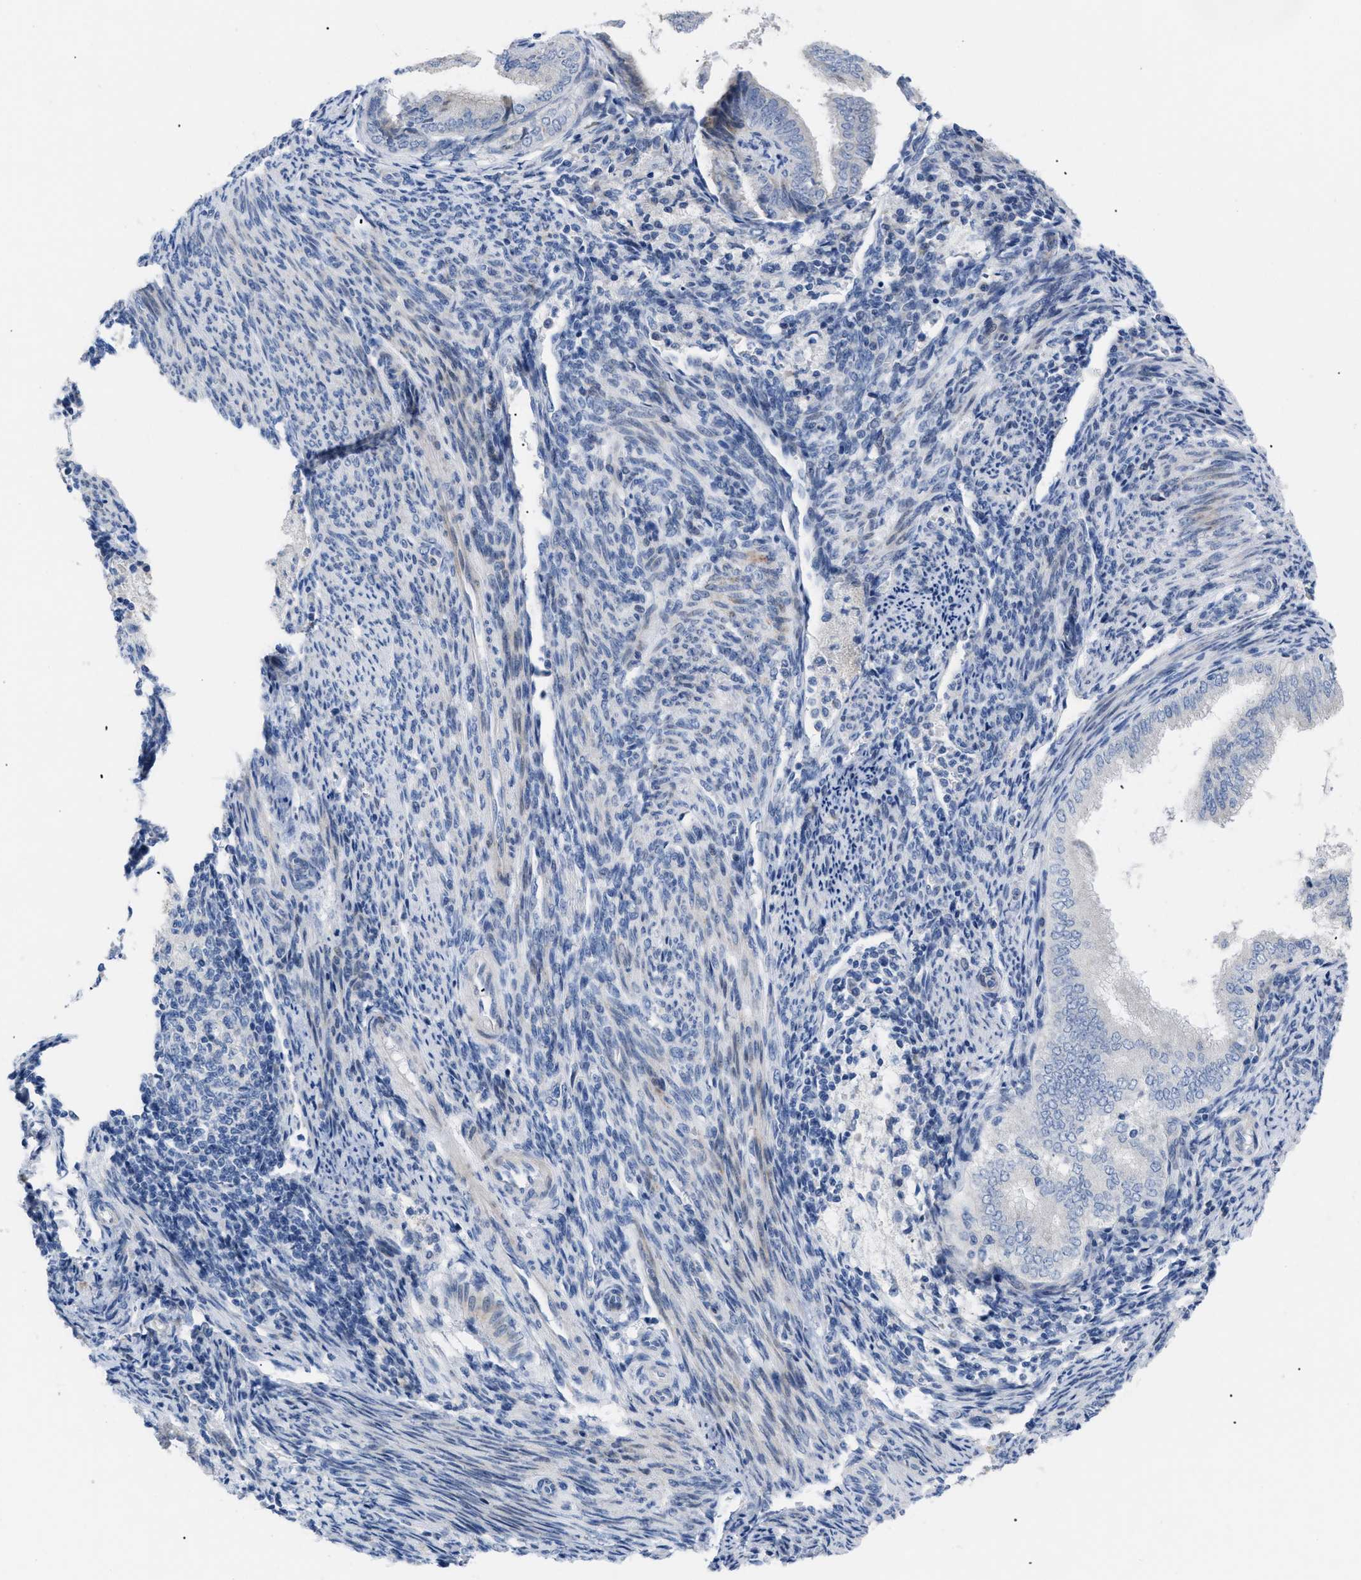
{"staining": {"intensity": "negative", "quantity": "none", "location": "none"}, "tissue": "endometrial cancer", "cell_type": "Tumor cells", "image_type": "cancer", "snomed": [{"axis": "morphology", "description": "Adenocarcinoma, NOS"}, {"axis": "topography", "description": "Endometrium"}], "caption": "There is no significant positivity in tumor cells of endometrial cancer.", "gene": "CAV3", "patient": {"sex": "female", "age": 58}}